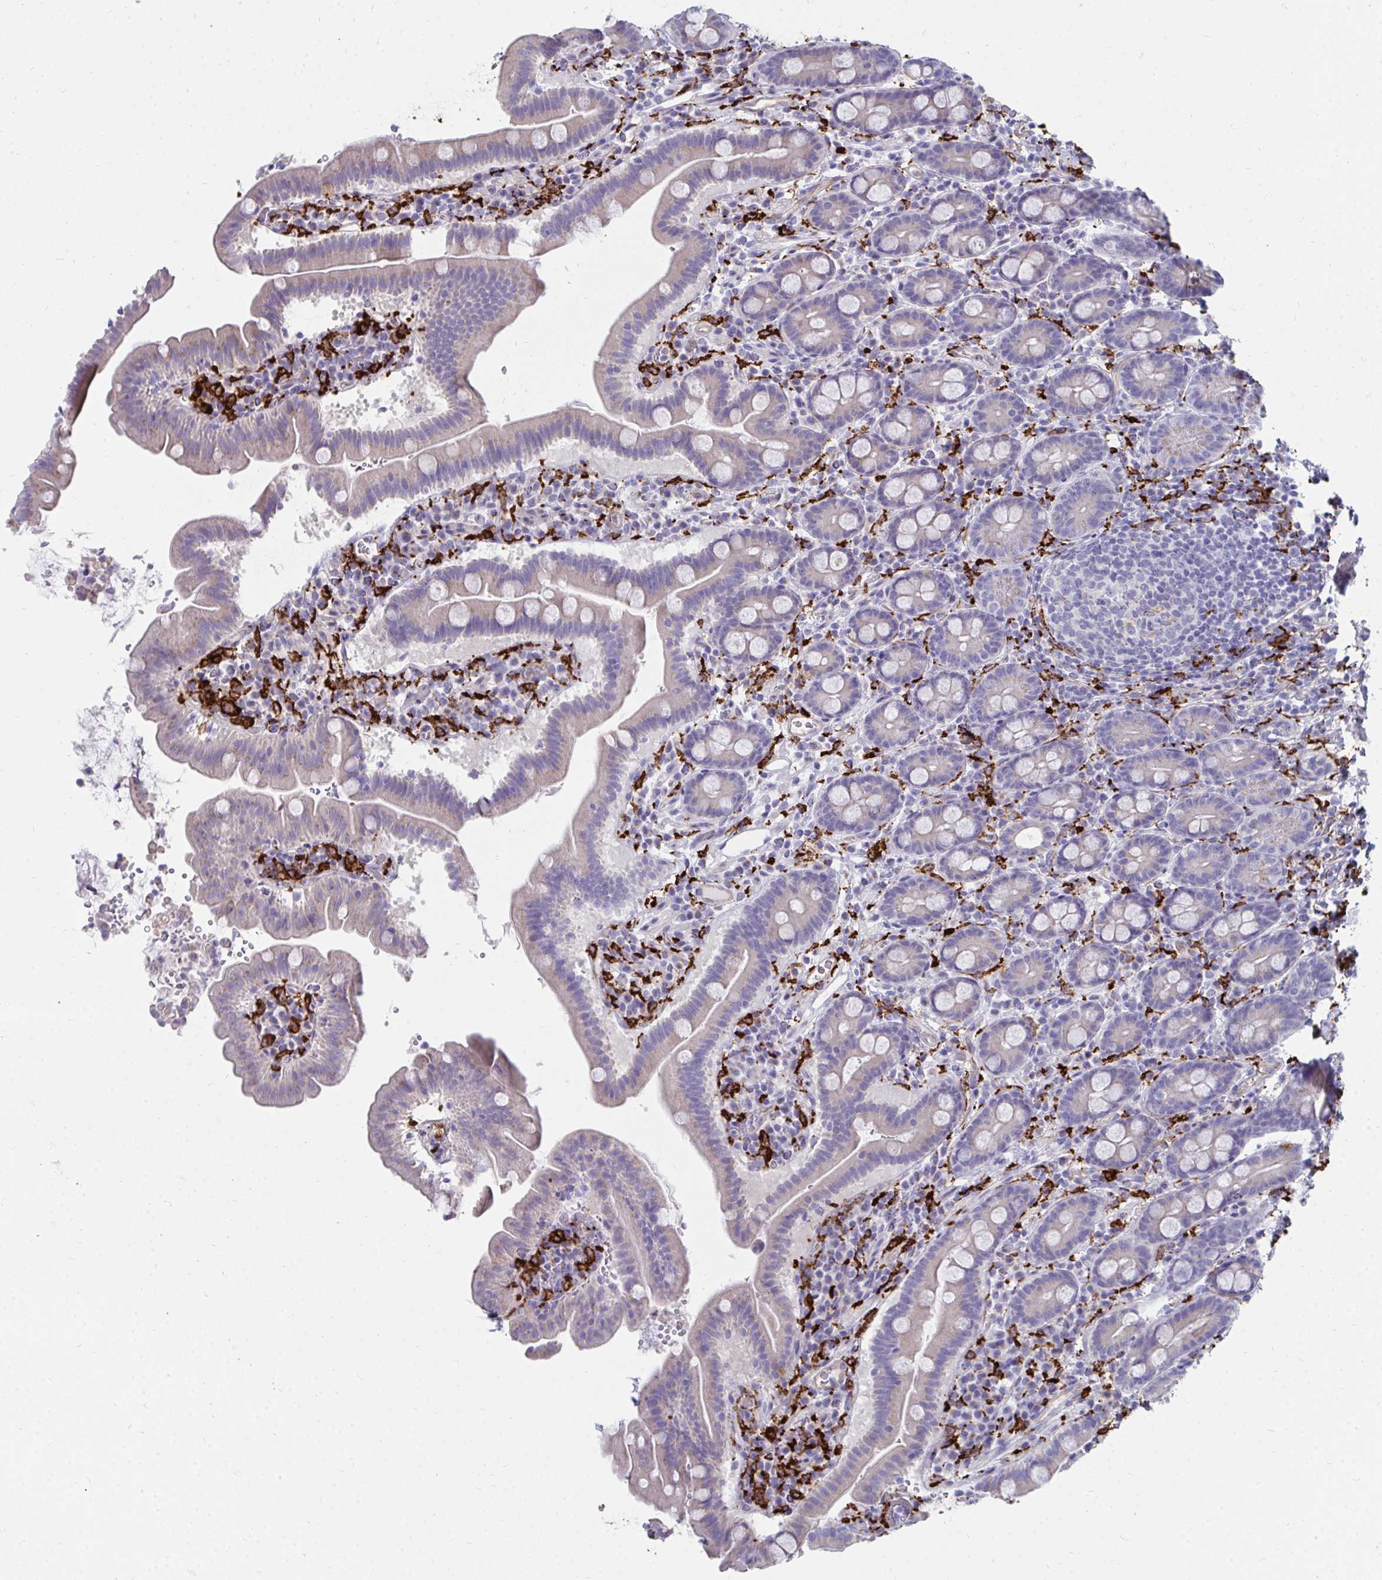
{"staining": {"intensity": "weak", "quantity": "<25%", "location": "cytoplasmic/membranous"}, "tissue": "small intestine", "cell_type": "Glandular cells", "image_type": "normal", "snomed": [{"axis": "morphology", "description": "Normal tissue, NOS"}, {"axis": "topography", "description": "Small intestine"}], "caption": "Immunohistochemistry of unremarkable small intestine displays no positivity in glandular cells.", "gene": "CD163", "patient": {"sex": "male", "age": 26}}